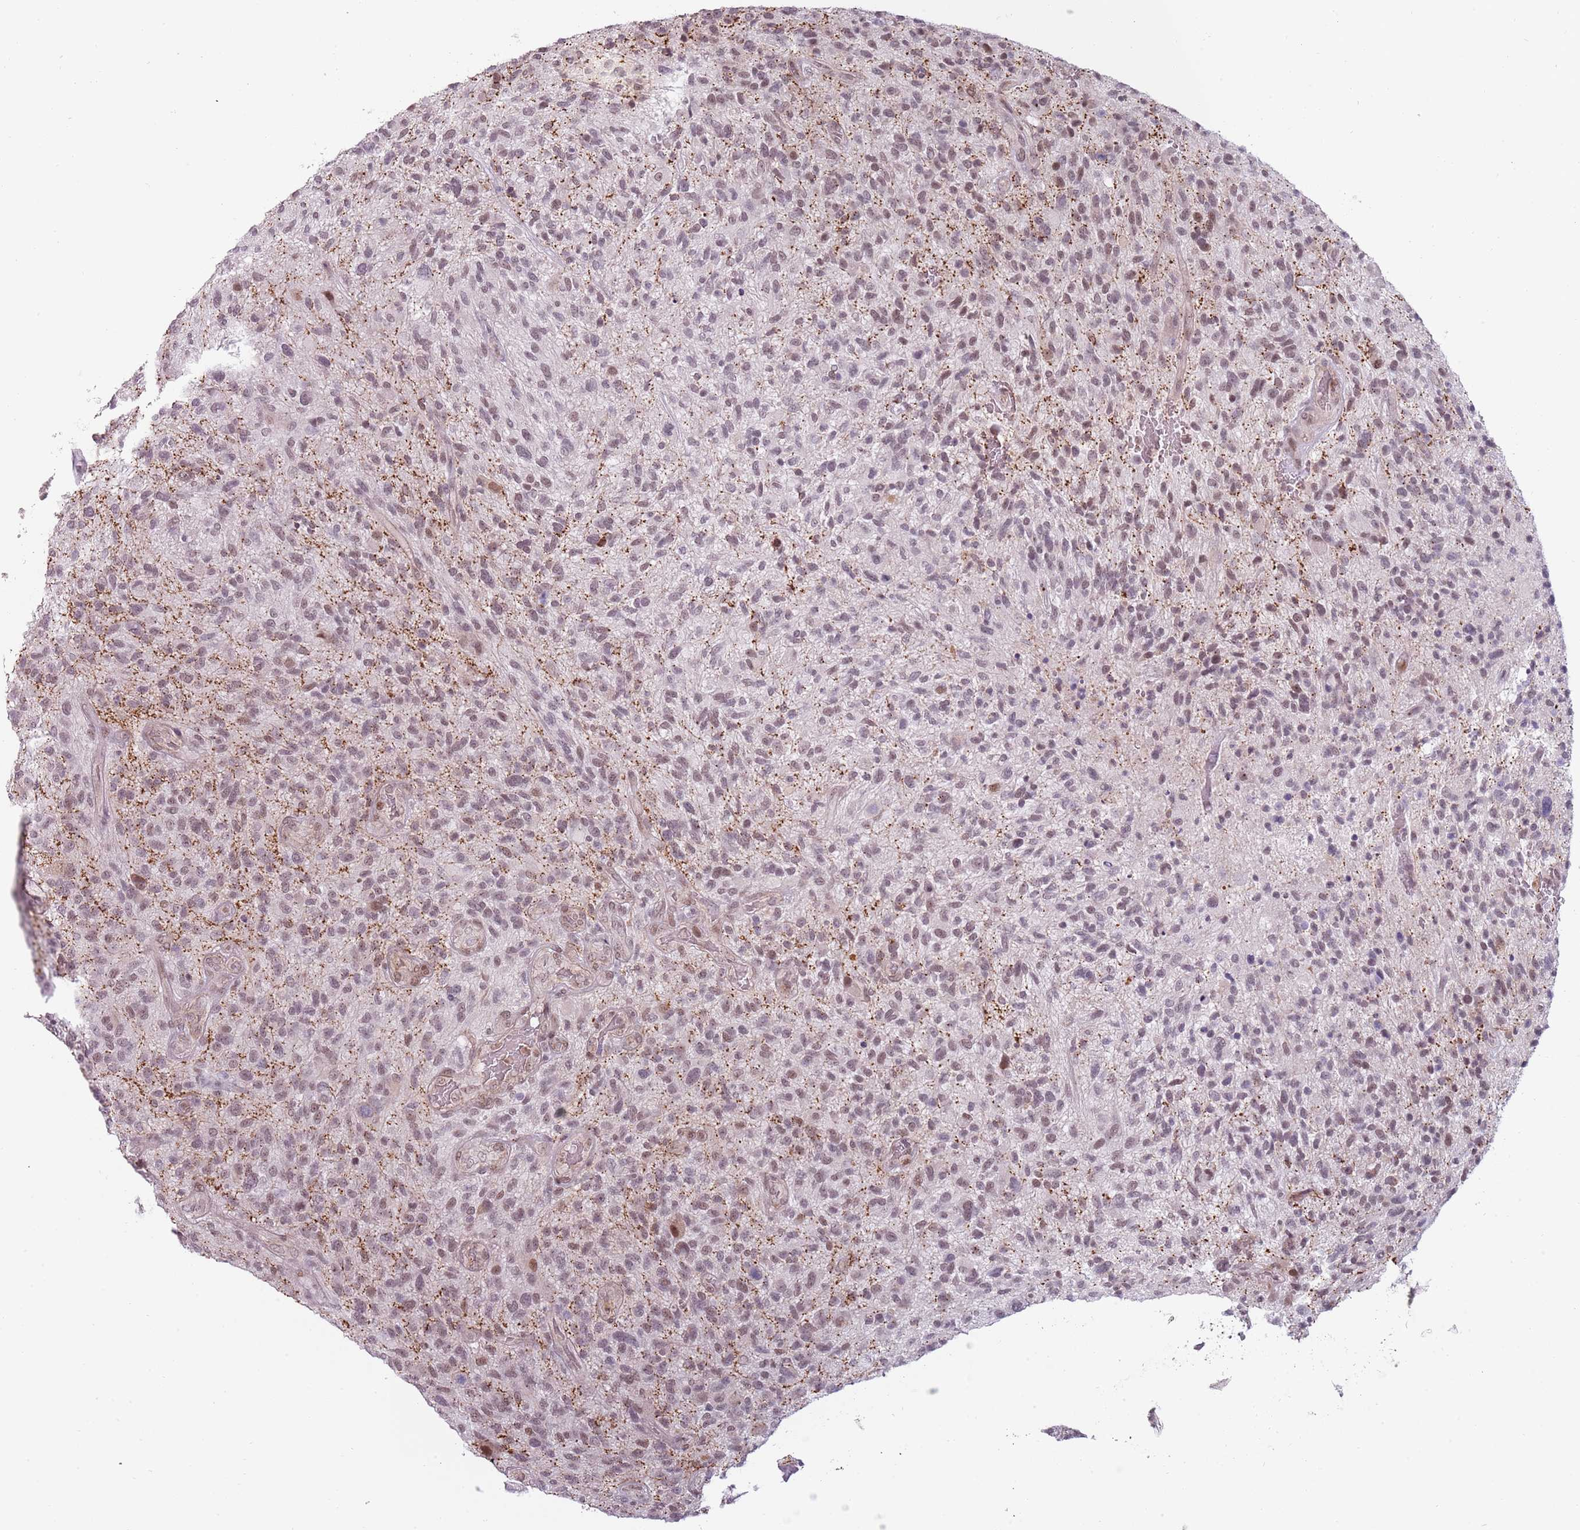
{"staining": {"intensity": "weak", "quantity": ">75%", "location": "nuclear"}, "tissue": "glioma", "cell_type": "Tumor cells", "image_type": "cancer", "snomed": [{"axis": "morphology", "description": "Glioma, malignant, High grade"}, {"axis": "topography", "description": "Brain"}], "caption": "A low amount of weak nuclear staining is identified in approximately >75% of tumor cells in glioma tissue.", "gene": "REXO4", "patient": {"sex": "male", "age": 47}}